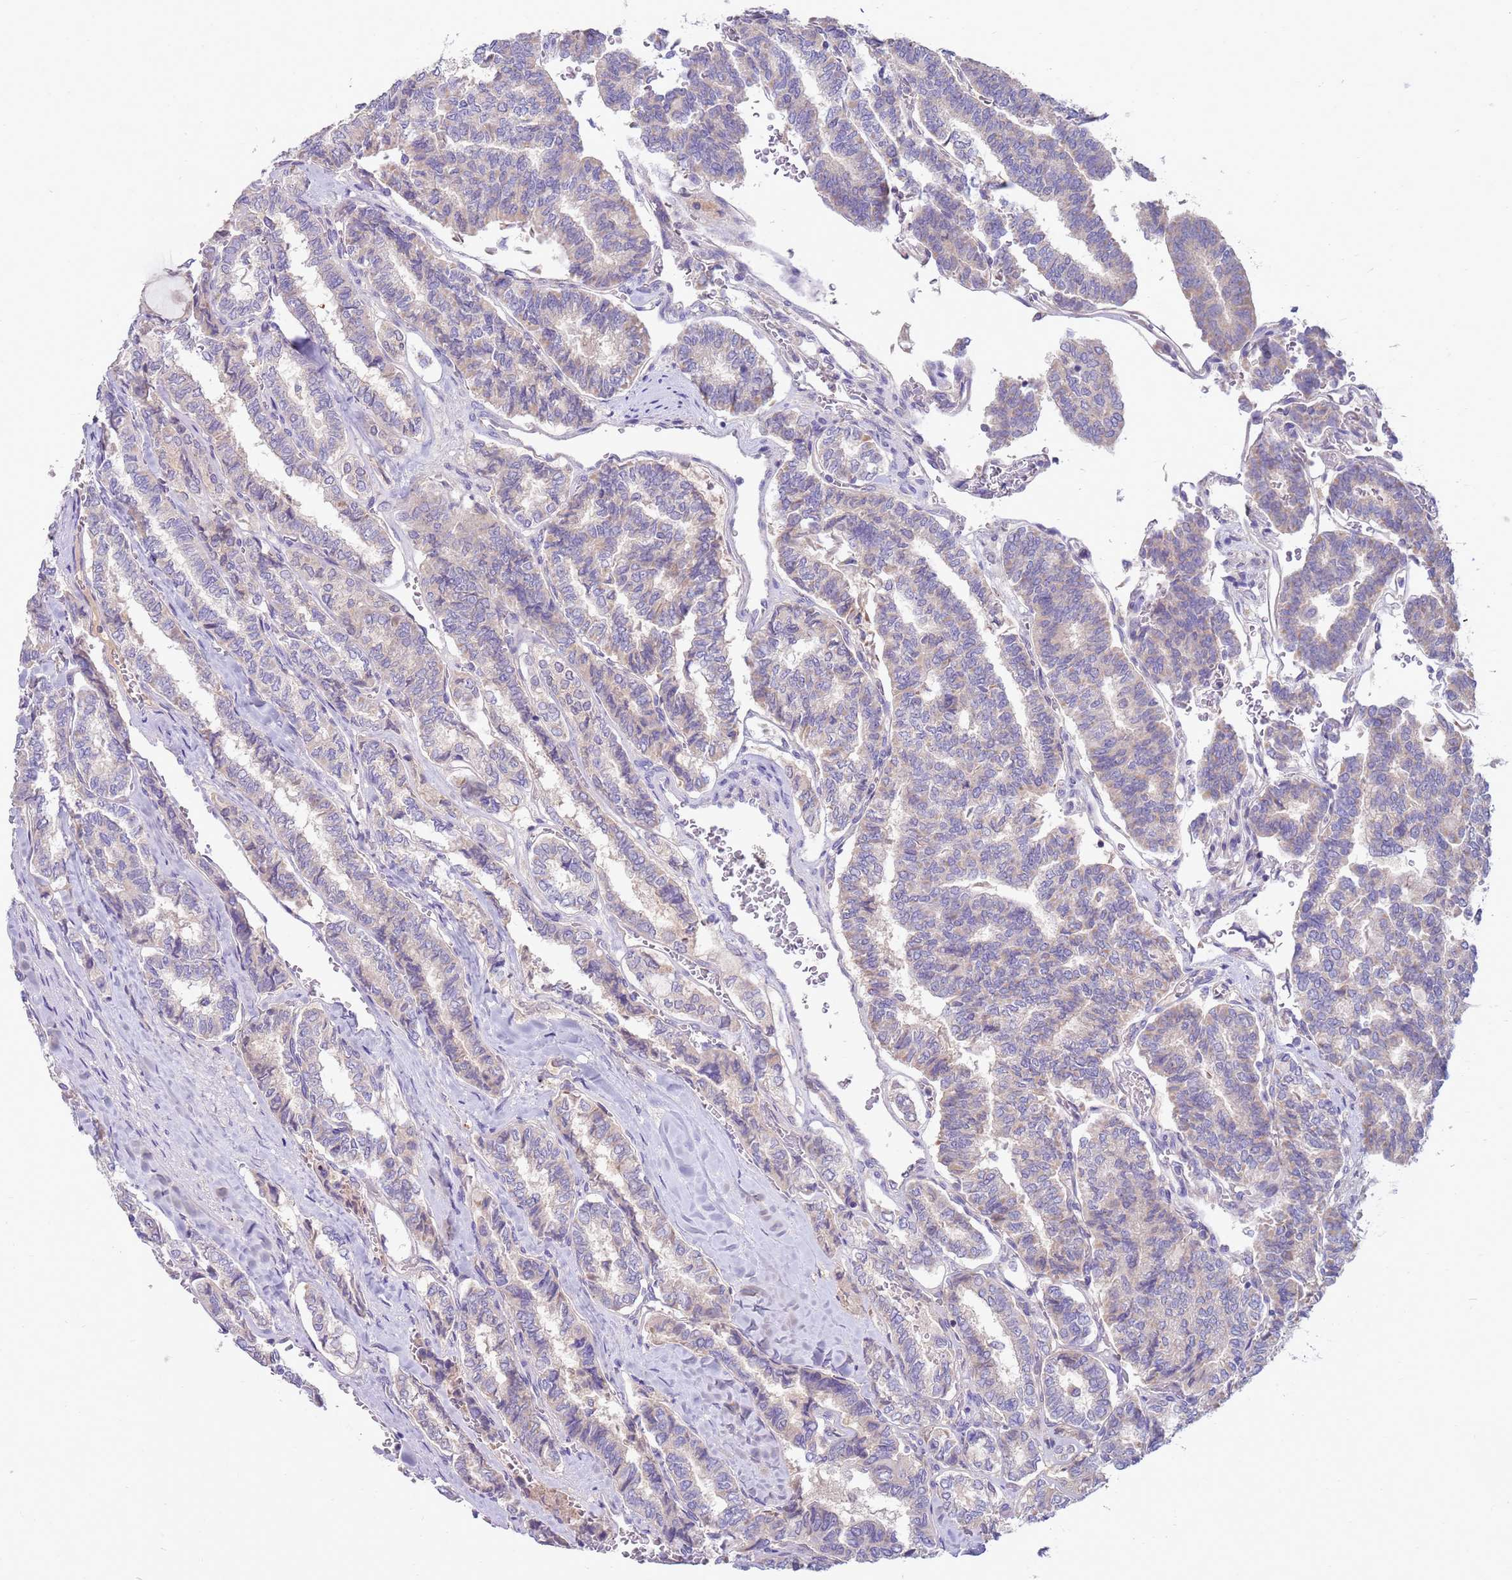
{"staining": {"intensity": "negative", "quantity": "none", "location": "none"}, "tissue": "thyroid cancer", "cell_type": "Tumor cells", "image_type": "cancer", "snomed": [{"axis": "morphology", "description": "Papillary adenocarcinoma, NOS"}, {"axis": "topography", "description": "Thyroid gland"}], "caption": "DAB (3,3'-diaminobenzidine) immunohistochemical staining of human thyroid cancer shows no significant positivity in tumor cells.", "gene": "SLC44A4", "patient": {"sex": "female", "age": 35}}